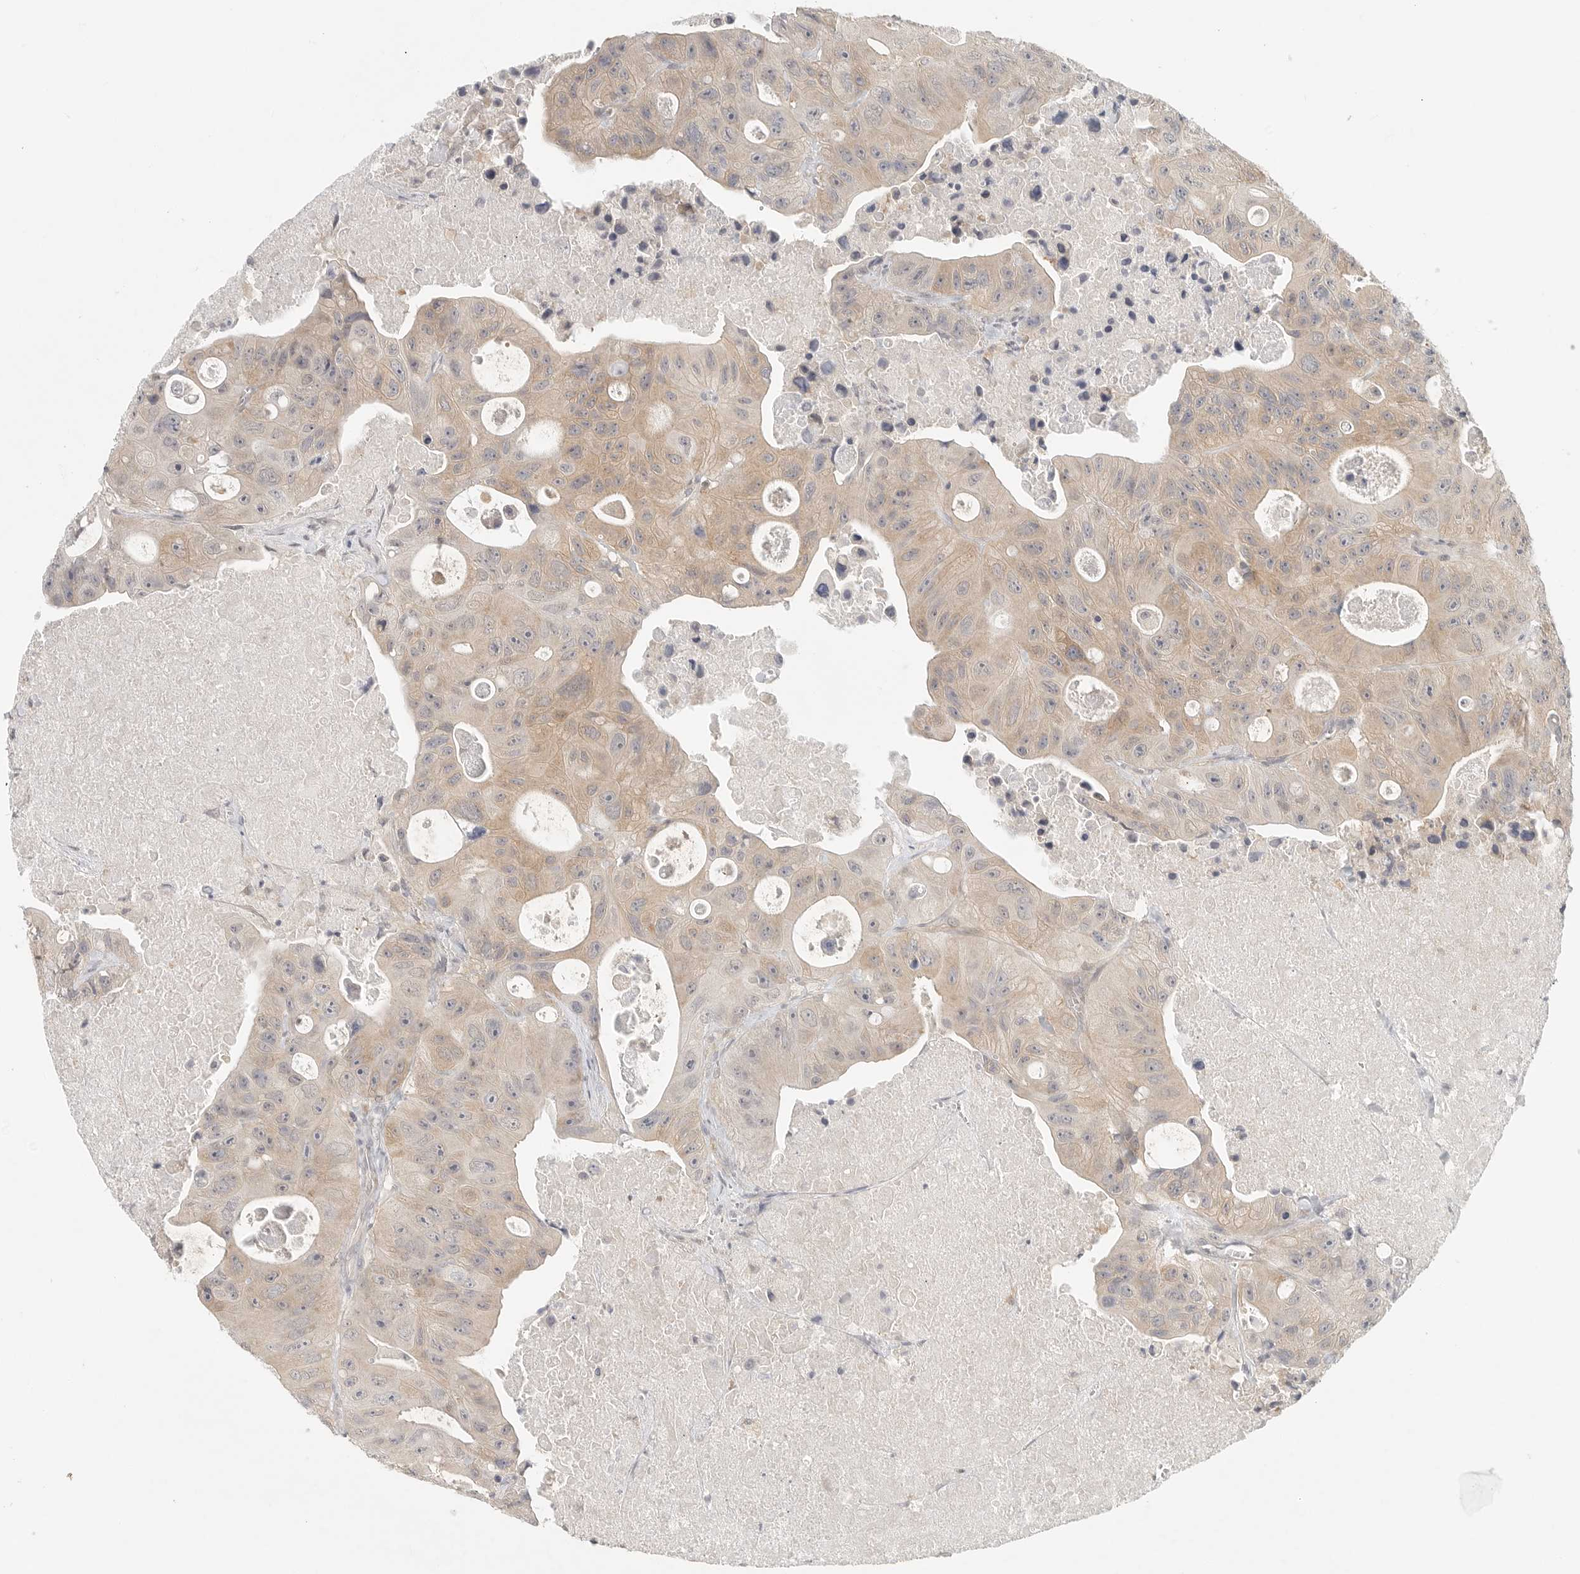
{"staining": {"intensity": "weak", "quantity": "25%-75%", "location": "cytoplasmic/membranous"}, "tissue": "colorectal cancer", "cell_type": "Tumor cells", "image_type": "cancer", "snomed": [{"axis": "morphology", "description": "Adenocarcinoma, NOS"}, {"axis": "topography", "description": "Colon"}], "caption": "Immunohistochemistry (IHC) of colorectal cancer (adenocarcinoma) shows low levels of weak cytoplasmic/membranous staining in about 25%-75% of tumor cells.", "gene": "HDAC6", "patient": {"sex": "female", "age": 46}}